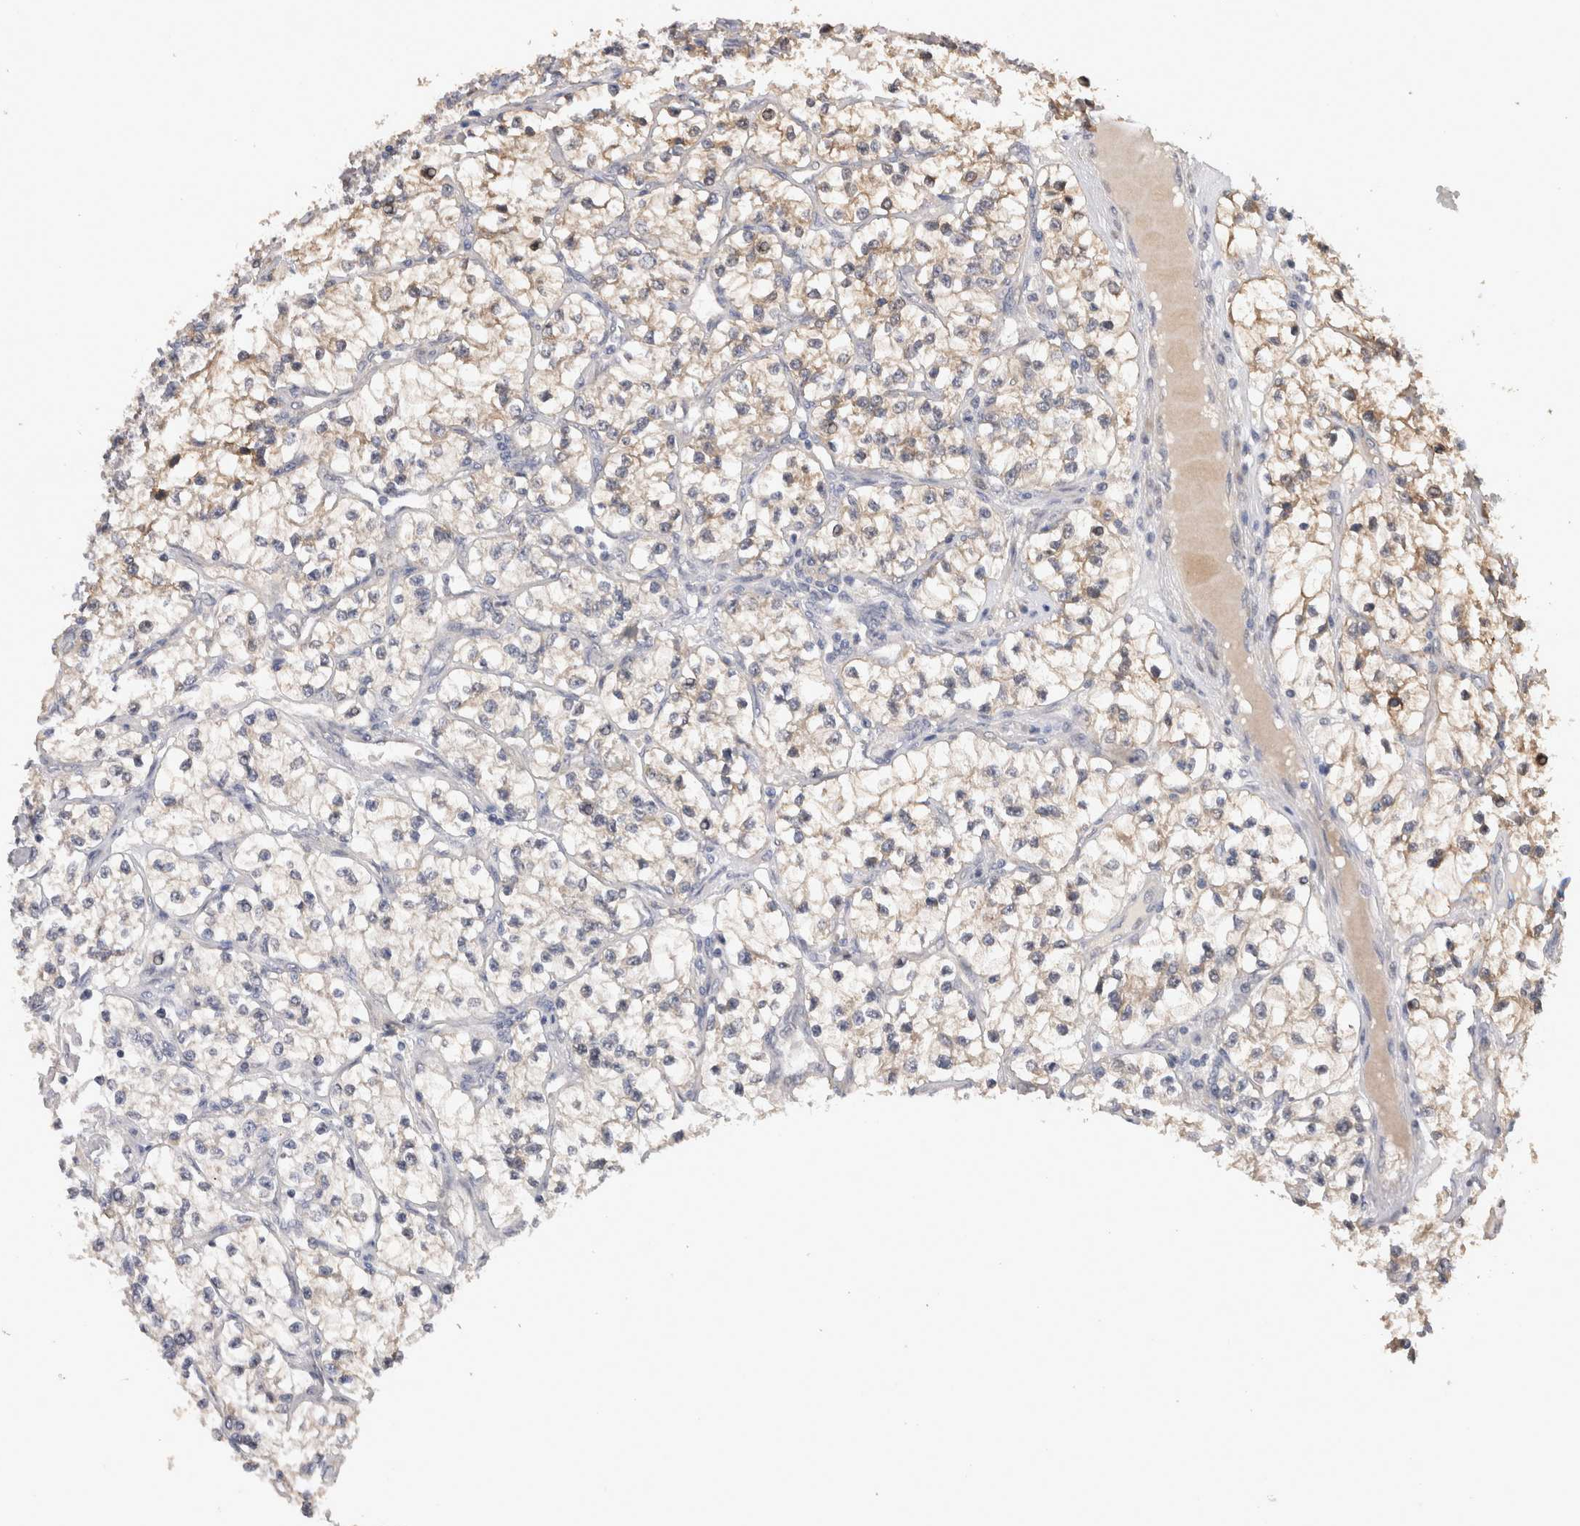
{"staining": {"intensity": "moderate", "quantity": "25%-75%", "location": "cytoplasmic/membranous"}, "tissue": "renal cancer", "cell_type": "Tumor cells", "image_type": "cancer", "snomed": [{"axis": "morphology", "description": "Adenocarcinoma, NOS"}, {"axis": "topography", "description": "Kidney"}], "caption": "Immunohistochemistry micrograph of neoplastic tissue: human renal adenocarcinoma stained using IHC exhibits medium levels of moderate protein expression localized specifically in the cytoplasmic/membranous of tumor cells, appearing as a cytoplasmic/membranous brown color.", "gene": "CRYBG1", "patient": {"sex": "female", "age": 57}}